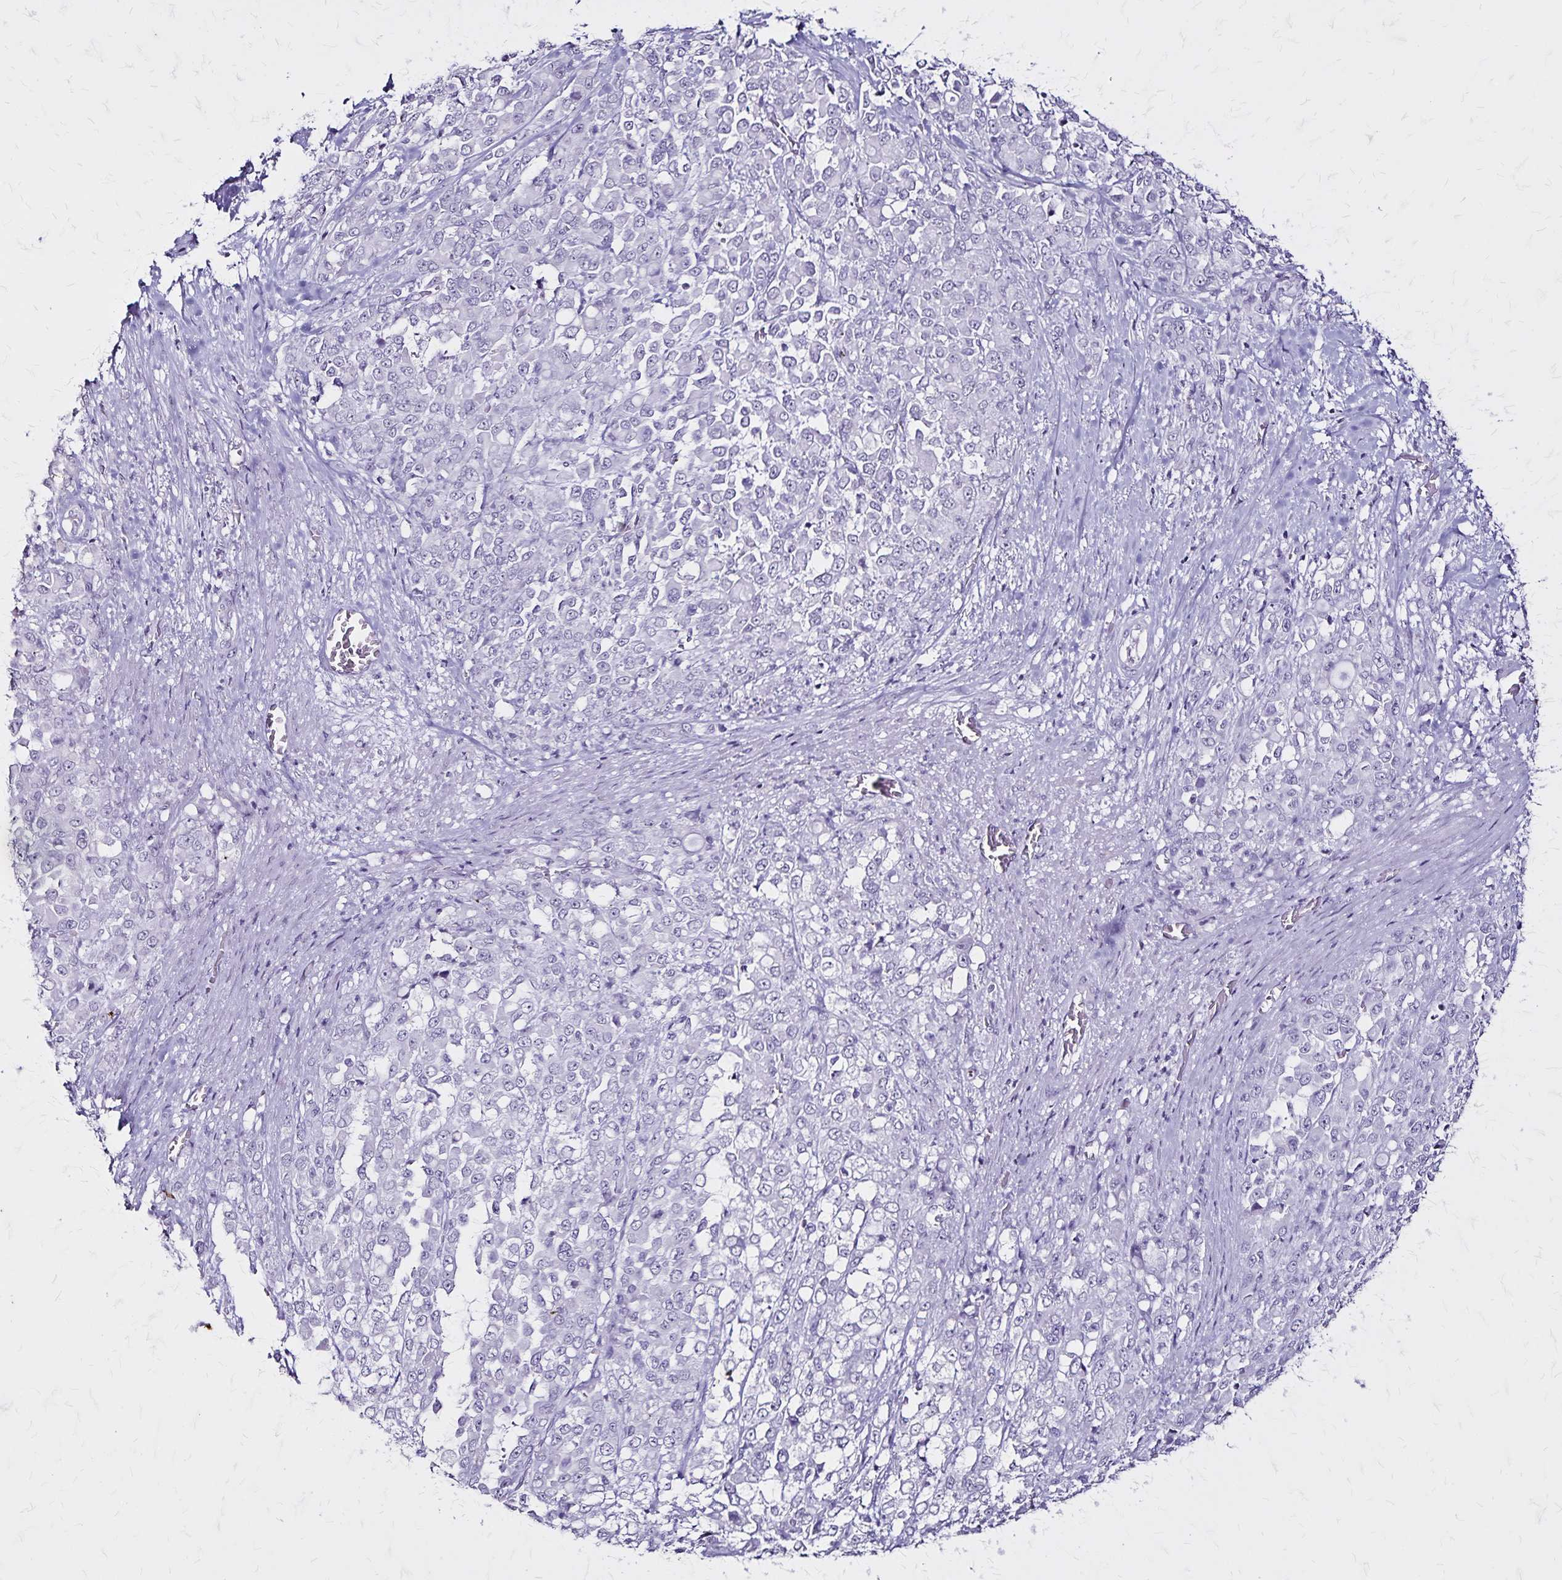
{"staining": {"intensity": "negative", "quantity": "none", "location": "none"}, "tissue": "stomach cancer", "cell_type": "Tumor cells", "image_type": "cancer", "snomed": [{"axis": "morphology", "description": "Adenocarcinoma, NOS"}, {"axis": "topography", "description": "Stomach"}], "caption": "This micrograph is of stomach adenocarcinoma stained with immunohistochemistry (IHC) to label a protein in brown with the nuclei are counter-stained blue. There is no staining in tumor cells. The staining is performed using DAB (3,3'-diaminobenzidine) brown chromogen with nuclei counter-stained in using hematoxylin.", "gene": "KRT2", "patient": {"sex": "female", "age": 76}}